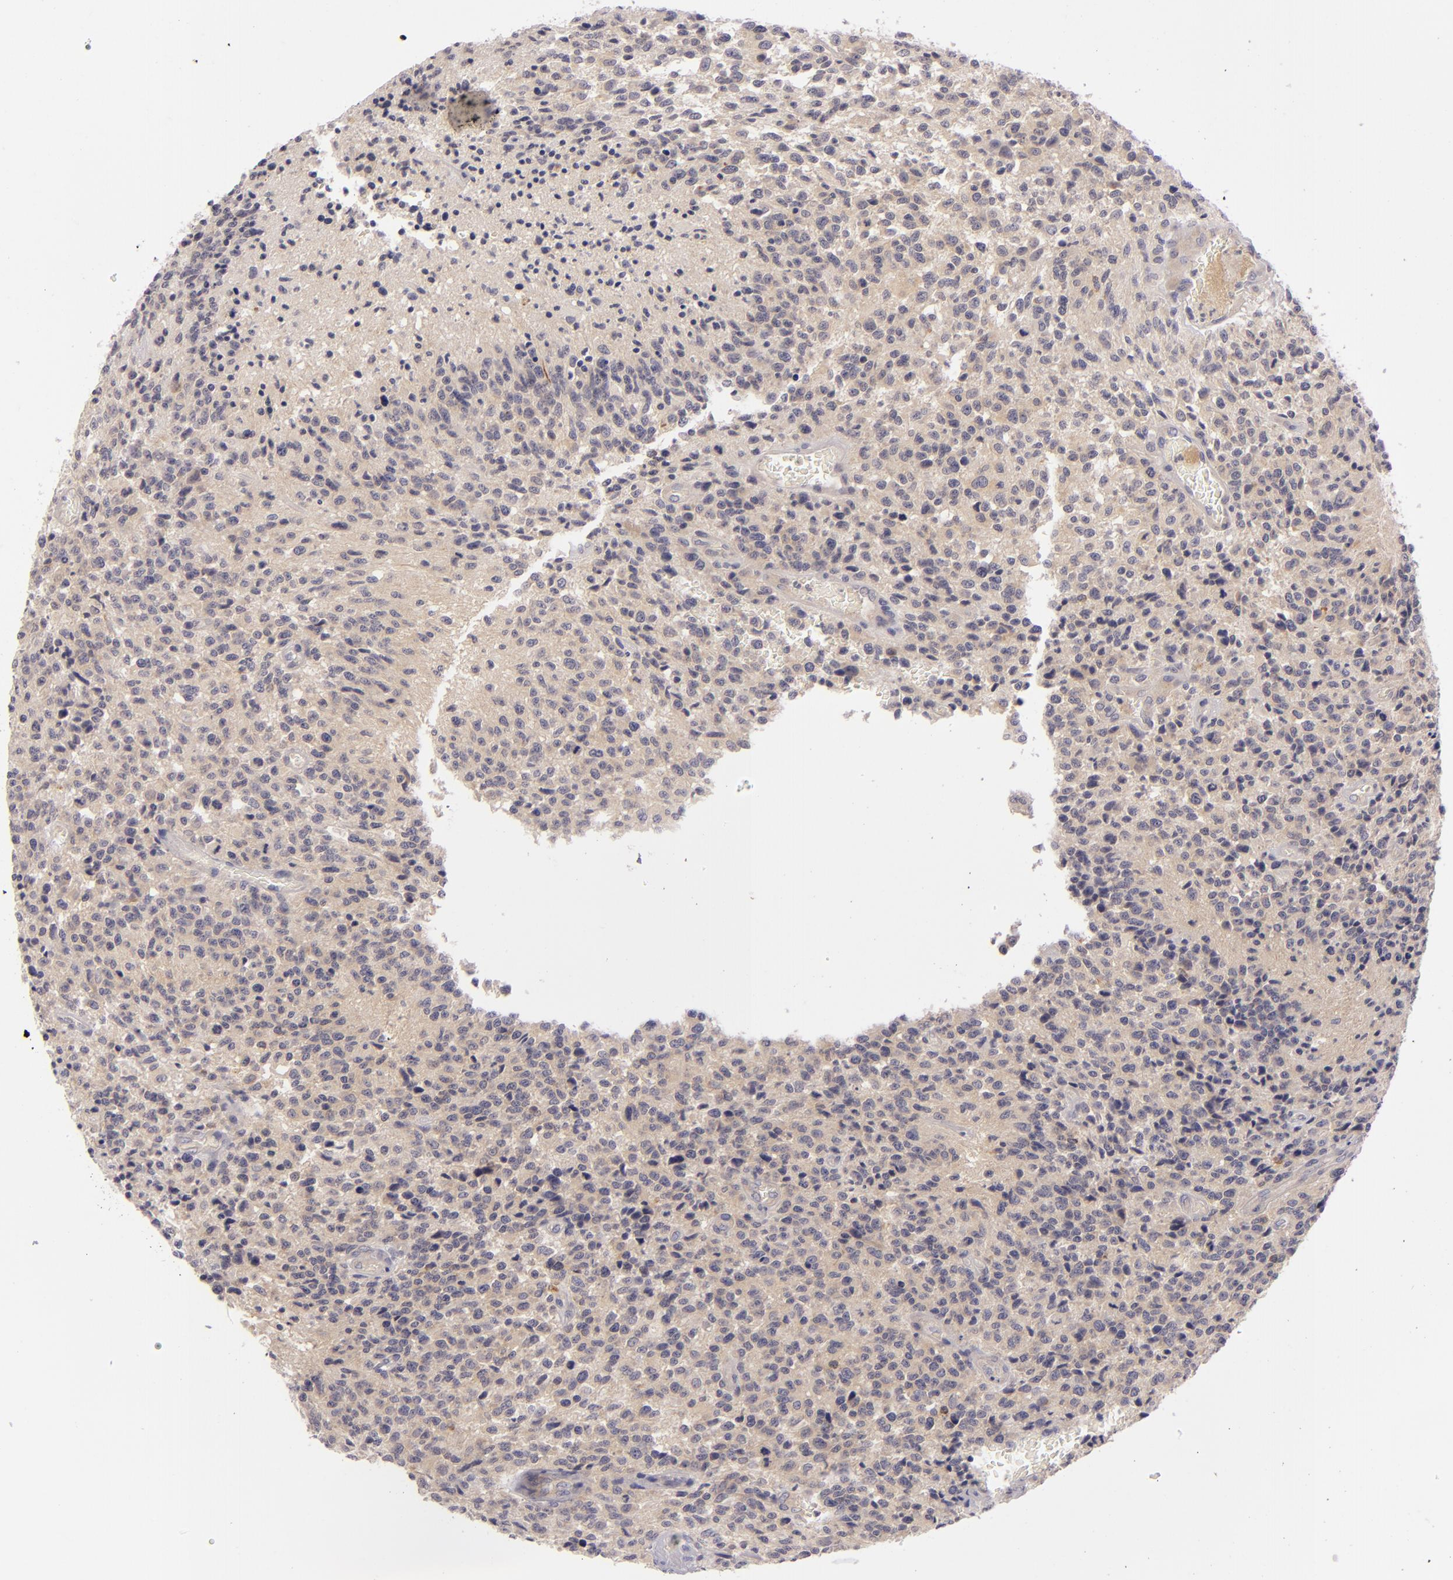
{"staining": {"intensity": "negative", "quantity": "none", "location": "none"}, "tissue": "glioma", "cell_type": "Tumor cells", "image_type": "cancer", "snomed": [{"axis": "morphology", "description": "Glioma, malignant, High grade"}, {"axis": "topography", "description": "Brain"}], "caption": "This is a photomicrograph of immunohistochemistry (IHC) staining of high-grade glioma (malignant), which shows no staining in tumor cells.", "gene": "CD83", "patient": {"sex": "male", "age": 36}}